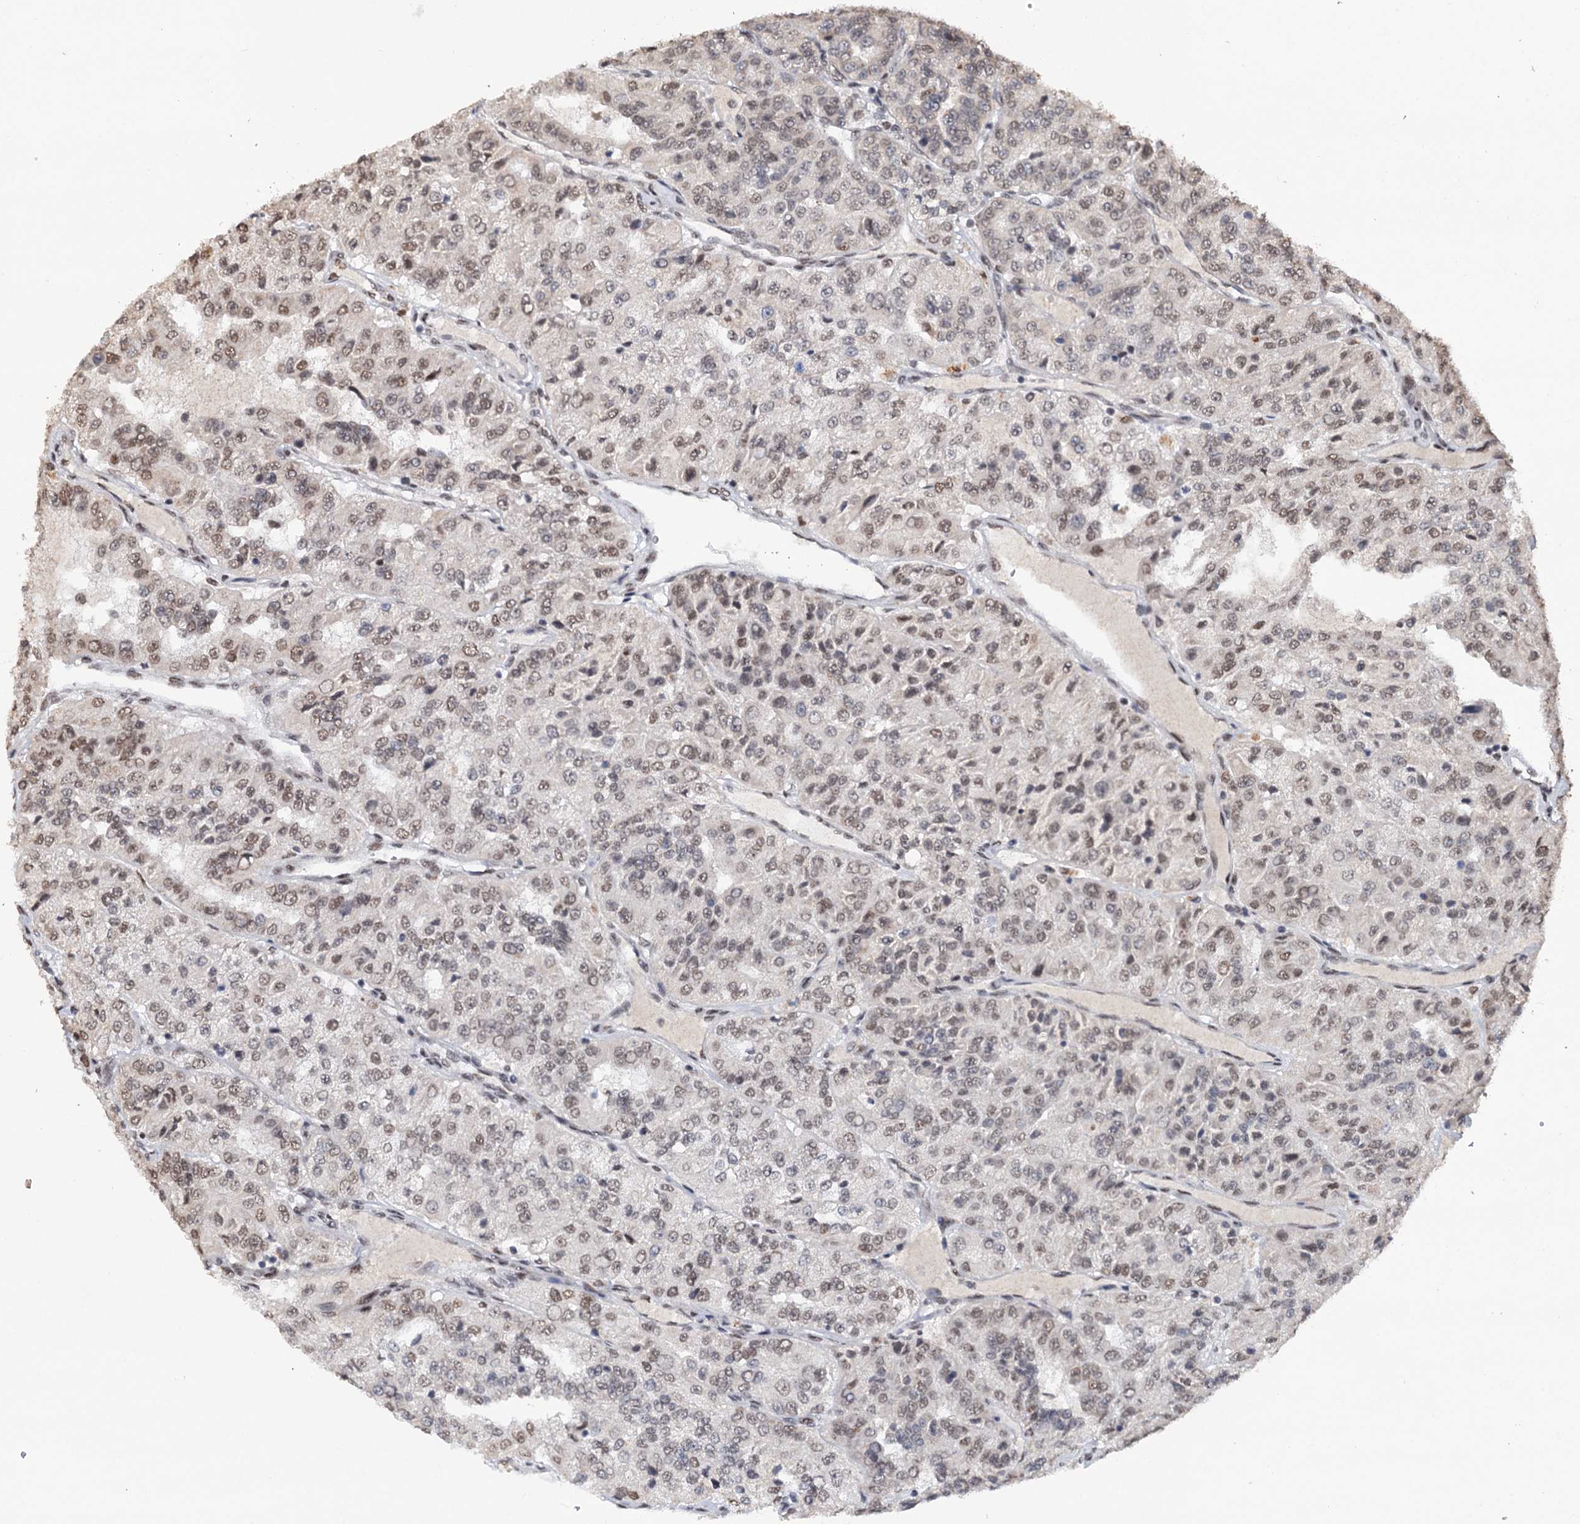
{"staining": {"intensity": "weak", "quantity": "<25%", "location": "nuclear"}, "tissue": "renal cancer", "cell_type": "Tumor cells", "image_type": "cancer", "snomed": [{"axis": "morphology", "description": "Adenocarcinoma, NOS"}, {"axis": "topography", "description": "Kidney"}], "caption": "Immunohistochemistry (IHC) image of neoplastic tissue: renal cancer (adenocarcinoma) stained with DAB displays no significant protein positivity in tumor cells. (IHC, brightfield microscopy, high magnification).", "gene": "MATR3", "patient": {"sex": "female", "age": 63}}